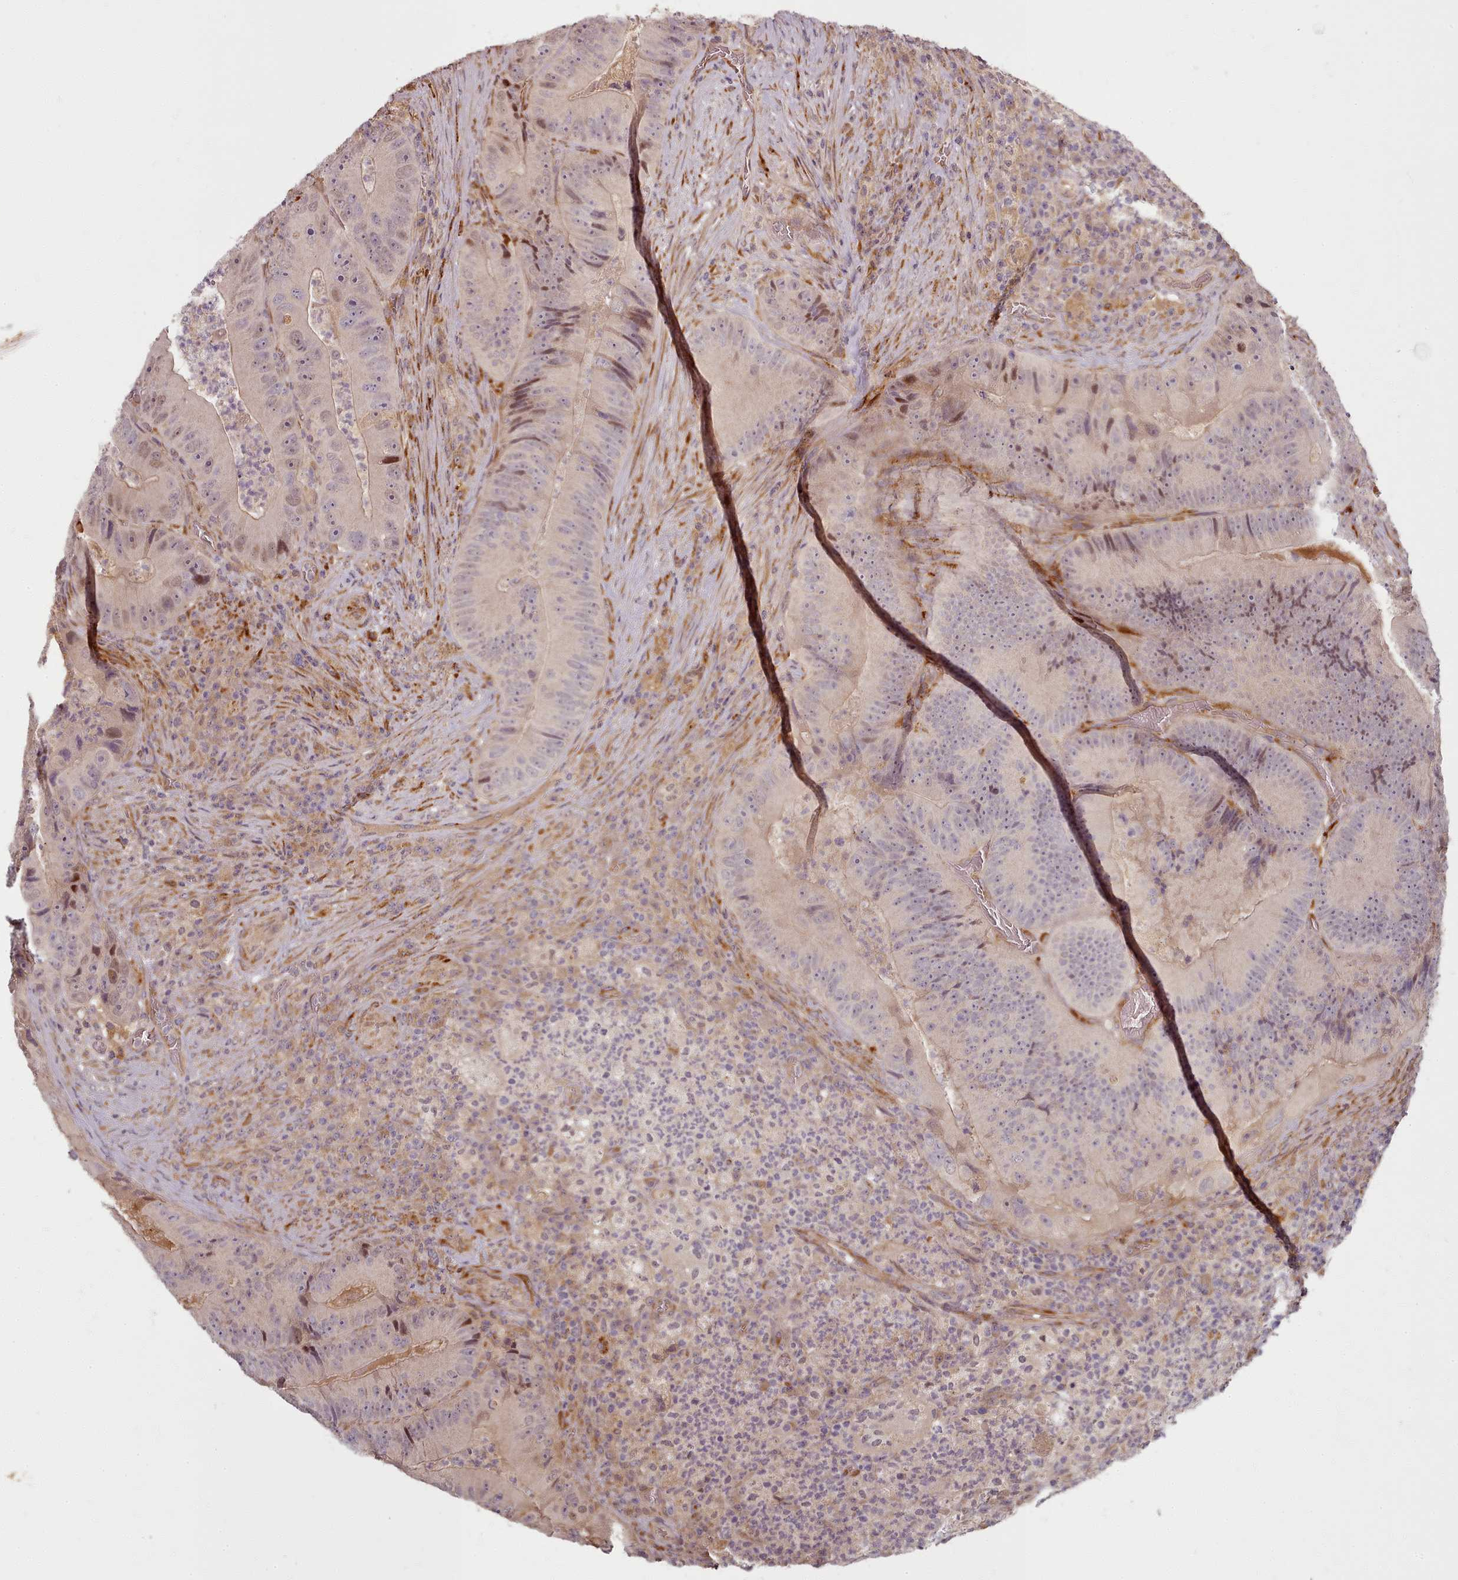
{"staining": {"intensity": "moderate", "quantity": "<25%", "location": "nuclear"}, "tissue": "colorectal cancer", "cell_type": "Tumor cells", "image_type": "cancer", "snomed": [{"axis": "morphology", "description": "Adenocarcinoma, NOS"}, {"axis": "topography", "description": "Colon"}], "caption": "High-magnification brightfield microscopy of adenocarcinoma (colorectal) stained with DAB (brown) and counterstained with hematoxylin (blue). tumor cells exhibit moderate nuclear staining is present in about<25% of cells.", "gene": "C1QTNF5", "patient": {"sex": "female", "age": 86}}